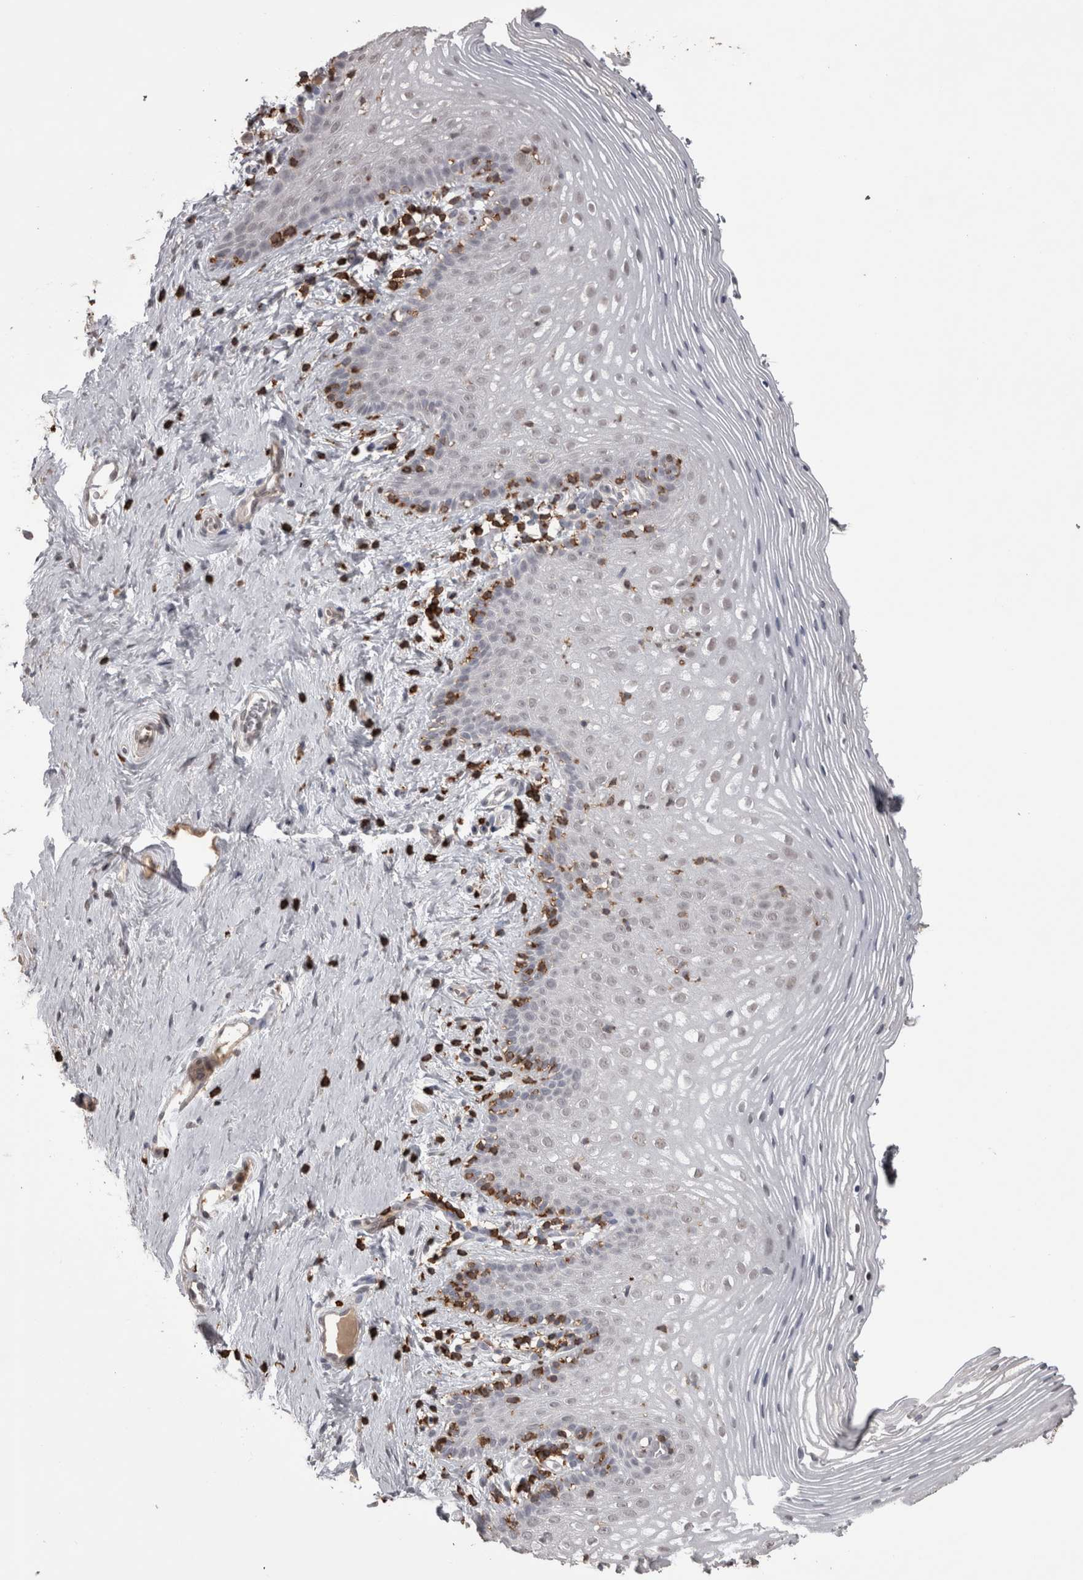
{"staining": {"intensity": "weak", "quantity": "<25%", "location": "nuclear"}, "tissue": "vagina", "cell_type": "Squamous epithelial cells", "image_type": "normal", "snomed": [{"axis": "morphology", "description": "Normal tissue, NOS"}, {"axis": "topography", "description": "Vagina"}], "caption": "Squamous epithelial cells show no significant positivity in benign vagina. (DAB (3,3'-diaminobenzidine) immunohistochemistry with hematoxylin counter stain).", "gene": "SKAP1", "patient": {"sex": "female", "age": 32}}